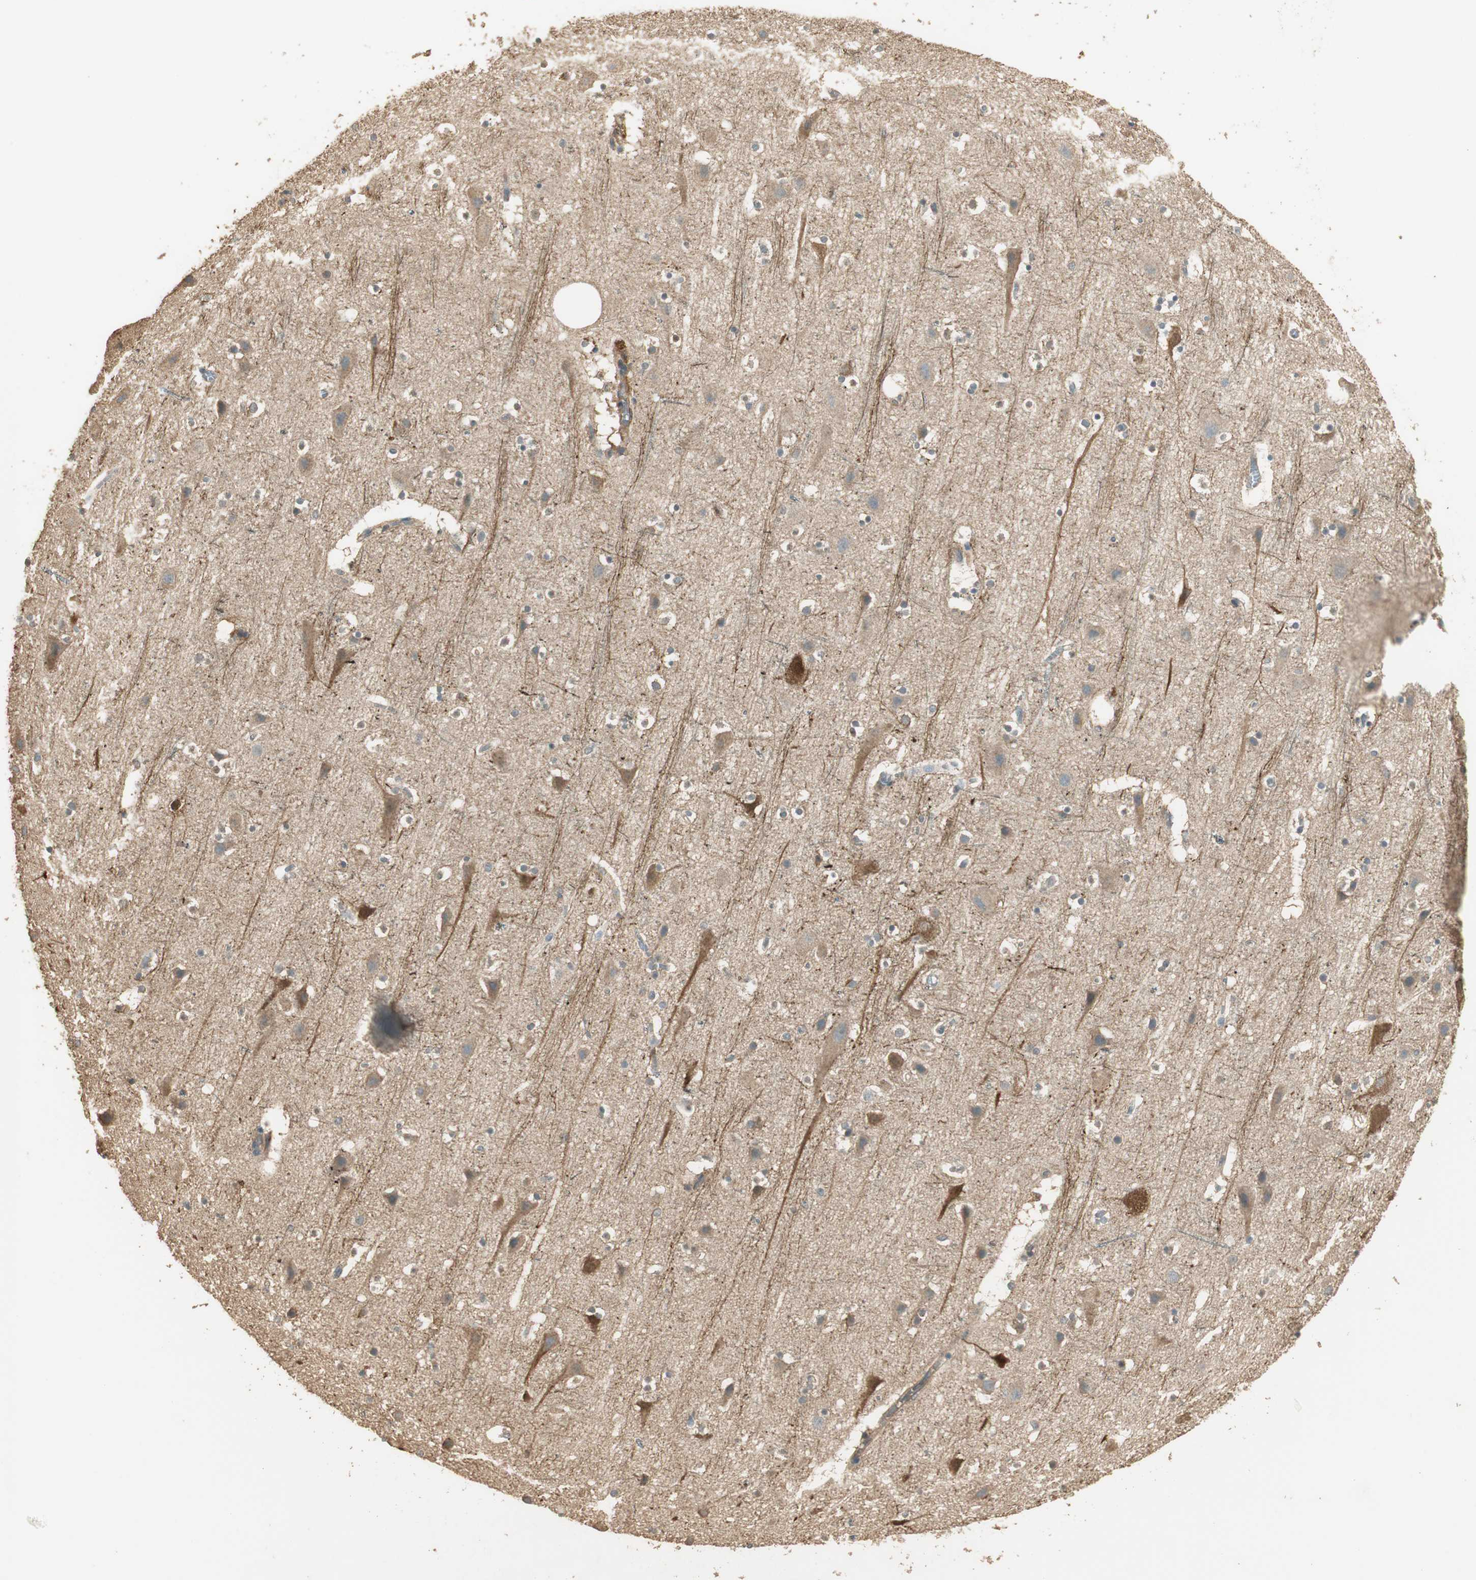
{"staining": {"intensity": "moderate", "quantity": ">75%", "location": "cytoplasmic/membranous"}, "tissue": "cerebral cortex", "cell_type": "Endothelial cells", "image_type": "normal", "snomed": [{"axis": "morphology", "description": "Normal tissue, NOS"}, {"axis": "topography", "description": "Cerebral cortex"}], "caption": "Immunohistochemical staining of benign cerebral cortex reveals moderate cytoplasmic/membranous protein staining in about >75% of endothelial cells. (IHC, brightfield microscopy, high magnification).", "gene": "USP2", "patient": {"sex": "male", "age": 45}}